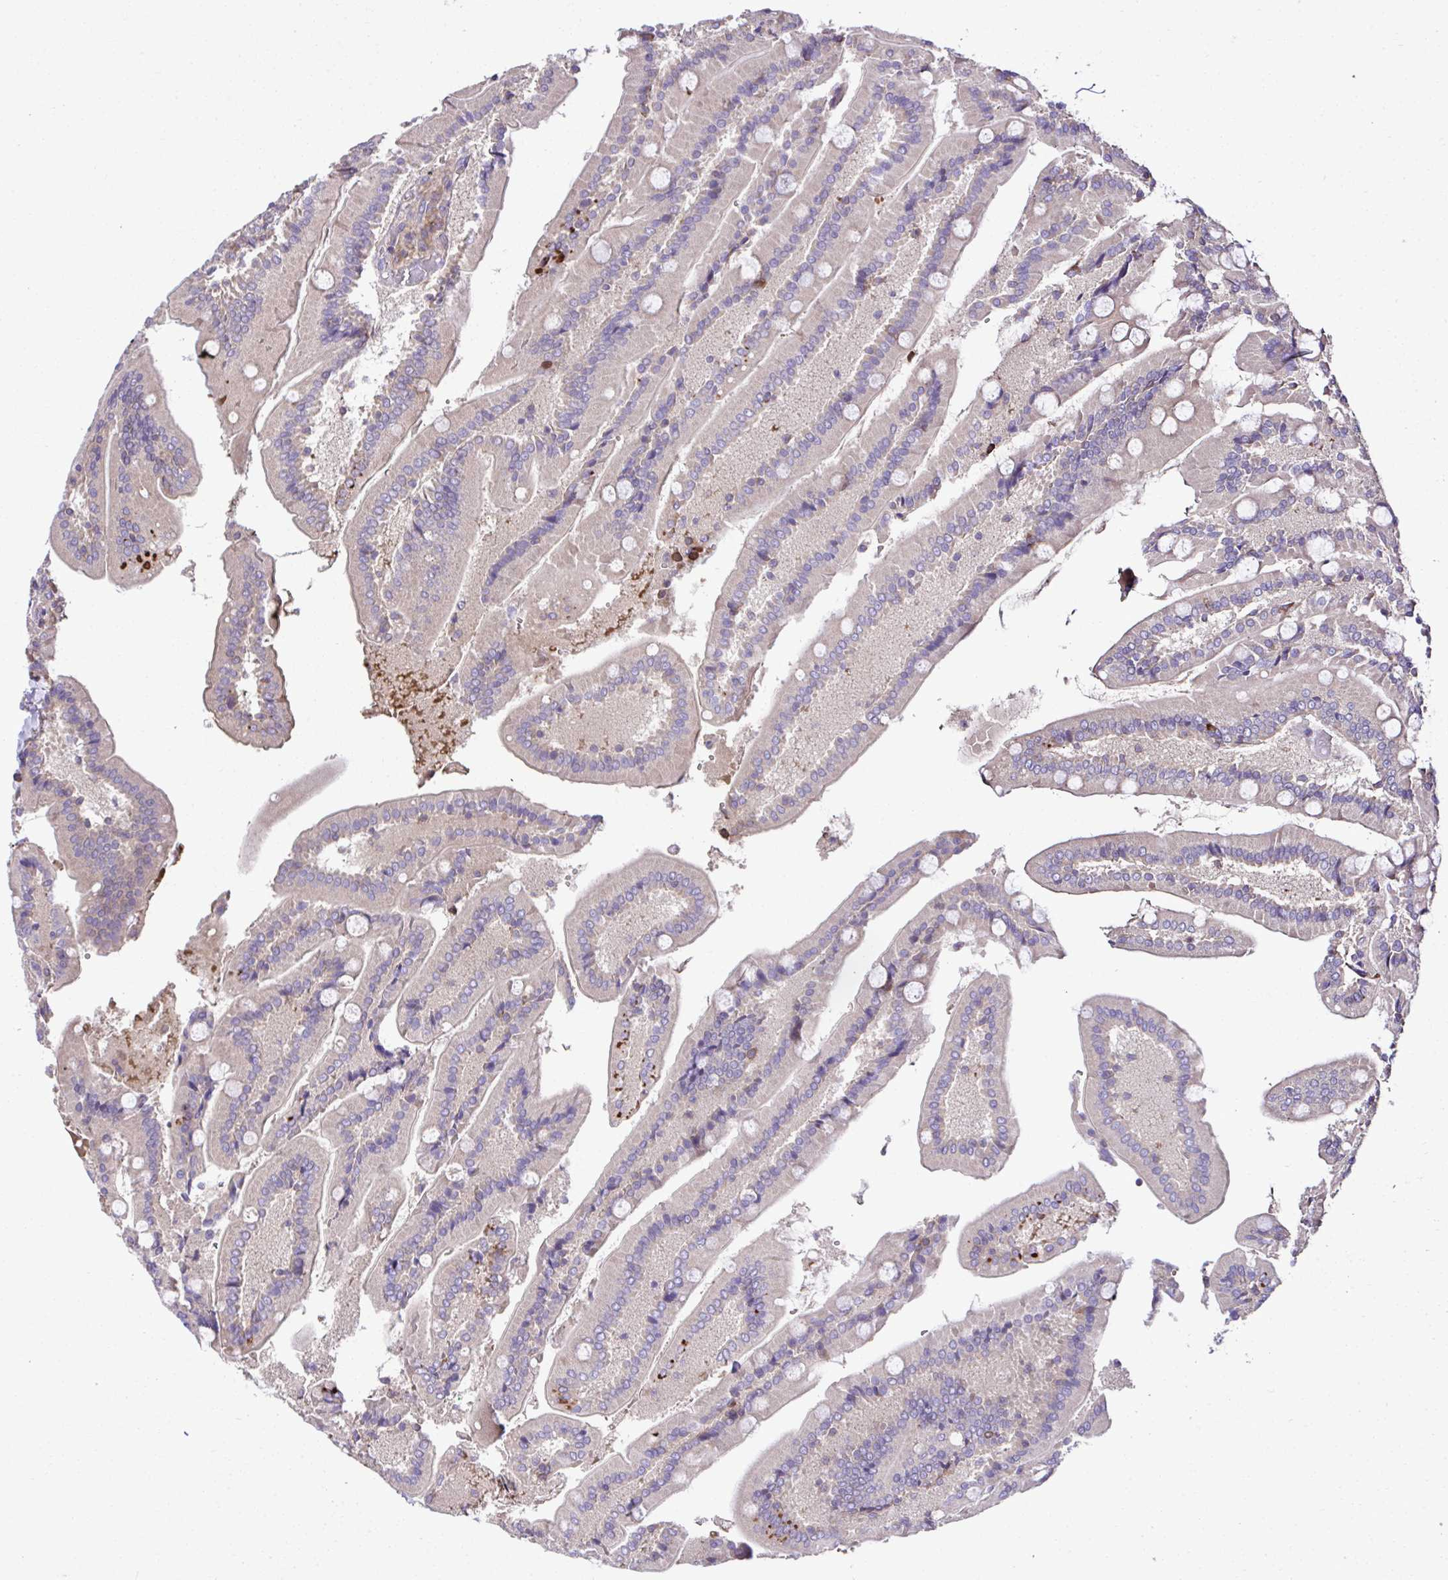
{"staining": {"intensity": "weak", "quantity": "25%-75%", "location": "cytoplasmic/membranous"}, "tissue": "duodenum", "cell_type": "Glandular cells", "image_type": "normal", "snomed": [{"axis": "morphology", "description": "Normal tissue, NOS"}, {"axis": "topography", "description": "Duodenum"}], "caption": "Protein analysis of unremarkable duodenum exhibits weak cytoplasmic/membranous positivity in about 25%-75% of glandular cells. (DAB (3,3'-diaminobenzidine) = brown stain, brightfield microscopy at high magnification).", "gene": "CCDC85C", "patient": {"sex": "female", "age": 62}}